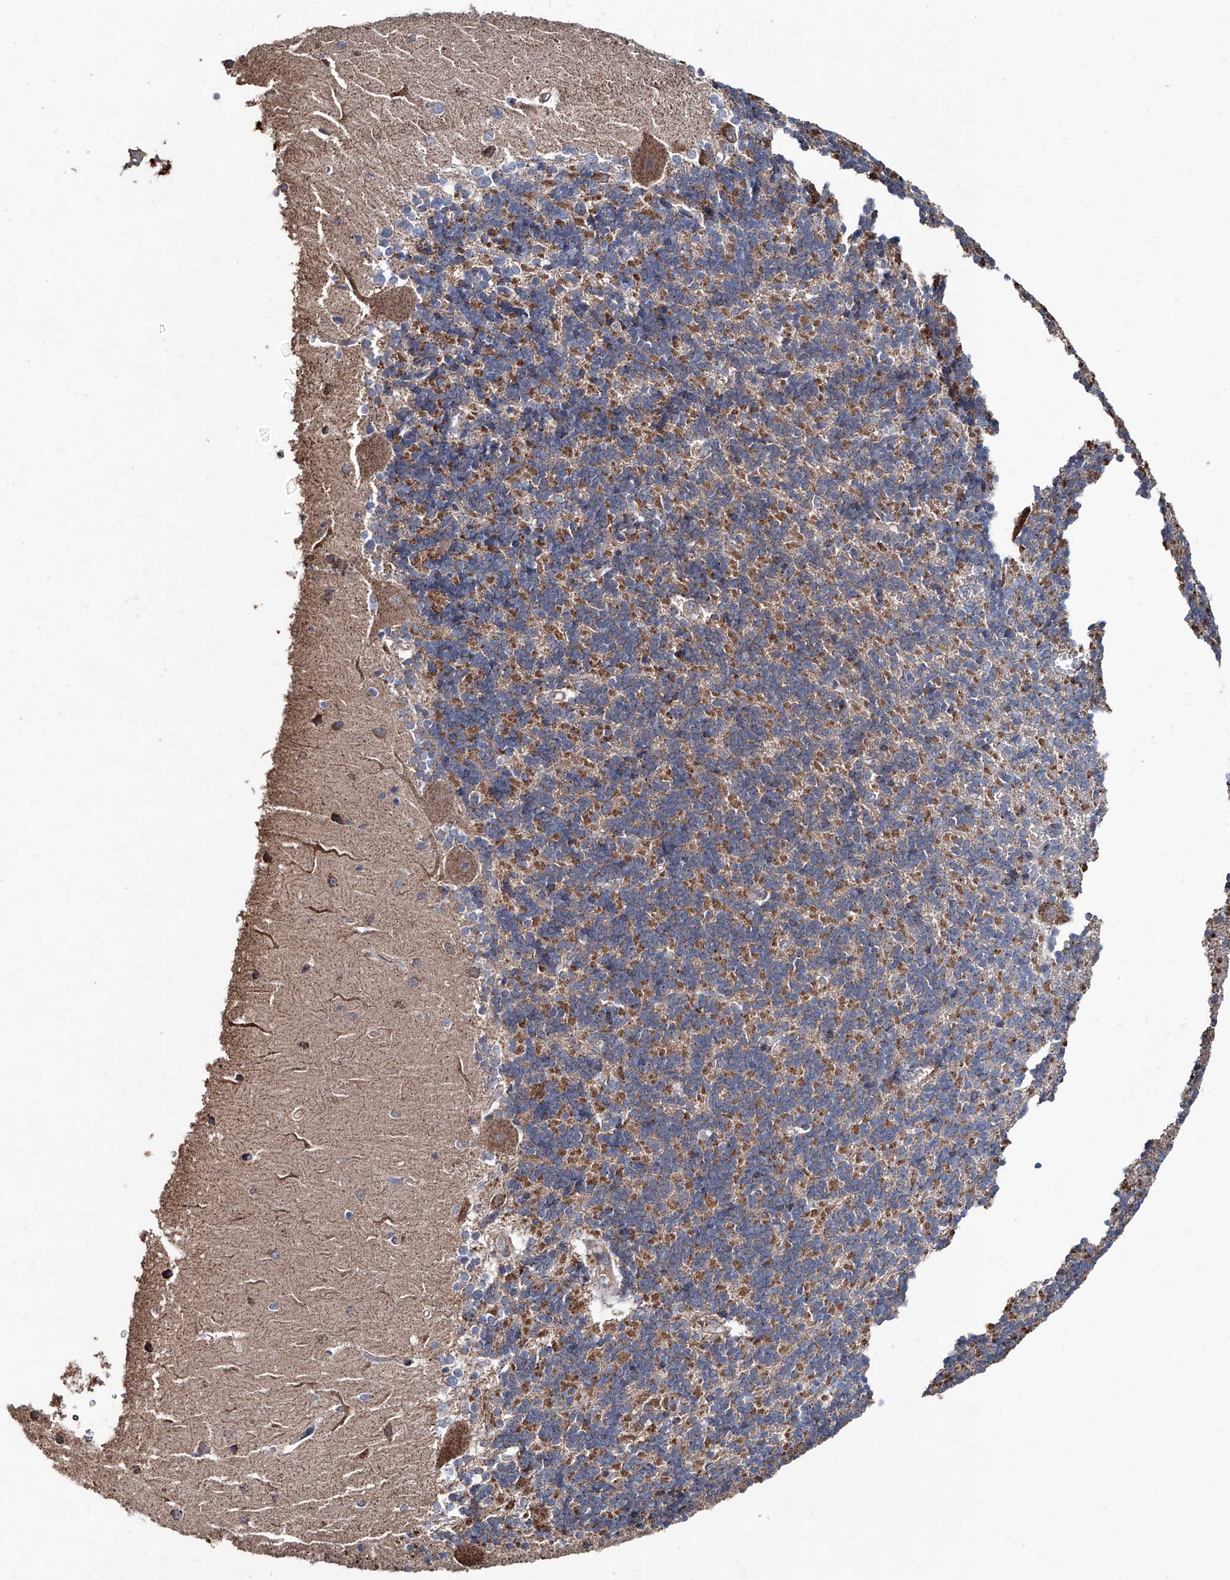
{"staining": {"intensity": "moderate", "quantity": ">75%", "location": "cytoplasmic/membranous"}, "tissue": "cerebellum", "cell_type": "Cells in granular layer", "image_type": "normal", "snomed": [{"axis": "morphology", "description": "Normal tissue, NOS"}, {"axis": "topography", "description": "Cerebellum"}], "caption": "About >75% of cells in granular layer in unremarkable human cerebellum reveal moderate cytoplasmic/membranous protein expression as visualized by brown immunohistochemical staining.", "gene": "NHS", "patient": {"sex": "male", "age": 37}}